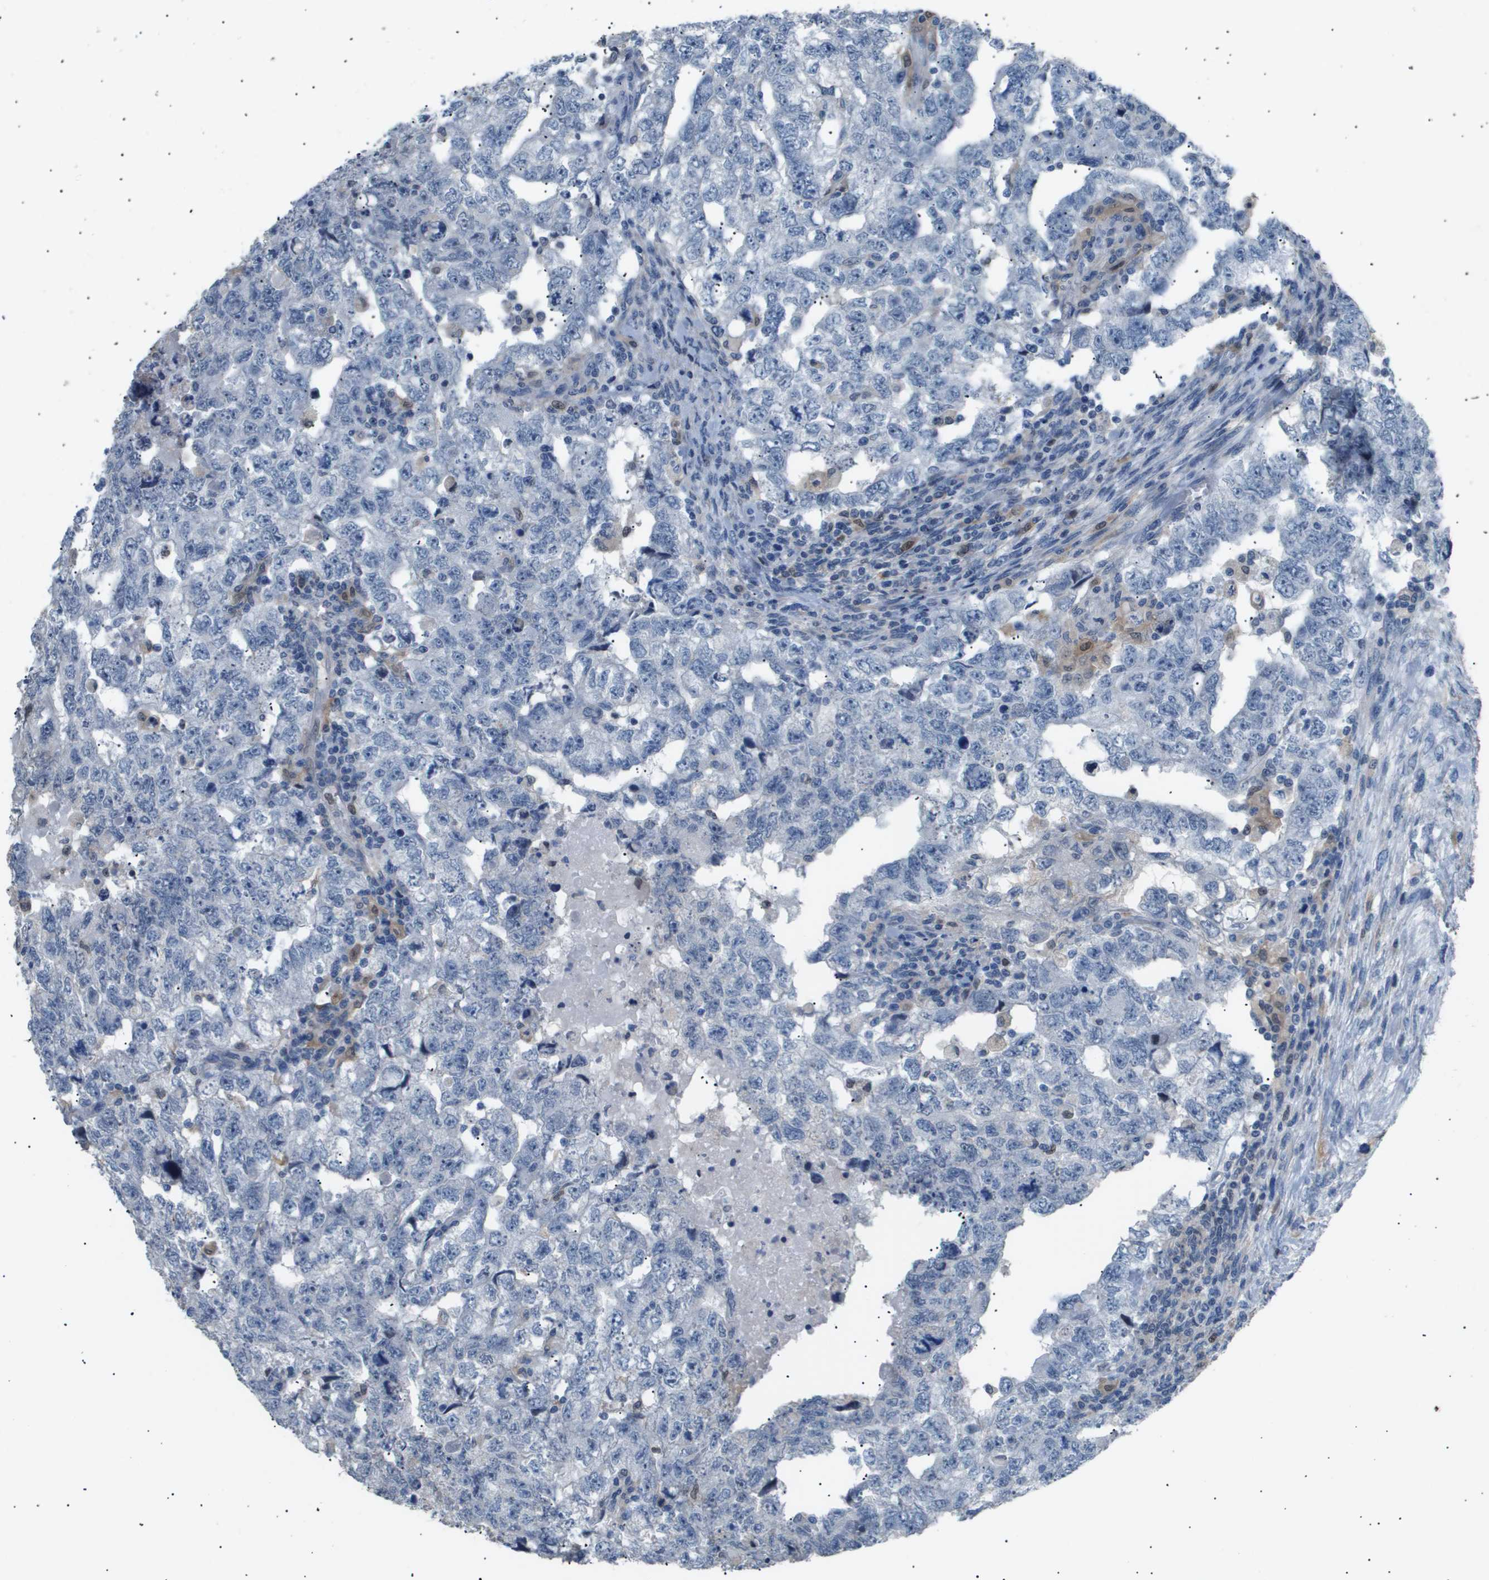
{"staining": {"intensity": "negative", "quantity": "none", "location": "none"}, "tissue": "testis cancer", "cell_type": "Tumor cells", "image_type": "cancer", "snomed": [{"axis": "morphology", "description": "Carcinoma, Embryonal, NOS"}, {"axis": "topography", "description": "Testis"}], "caption": "The micrograph demonstrates no significant expression in tumor cells of embryonal carcinoma (testis). The staining was performed using DAB (3,3'-diaminobenzidine) to visualize the protein expression in brown, while the nuclei were stained in blue with hematoxylin (Magnification: 20x).", "gene": "AKR1A1", "patient": {"sex": "male", "age": 36}}